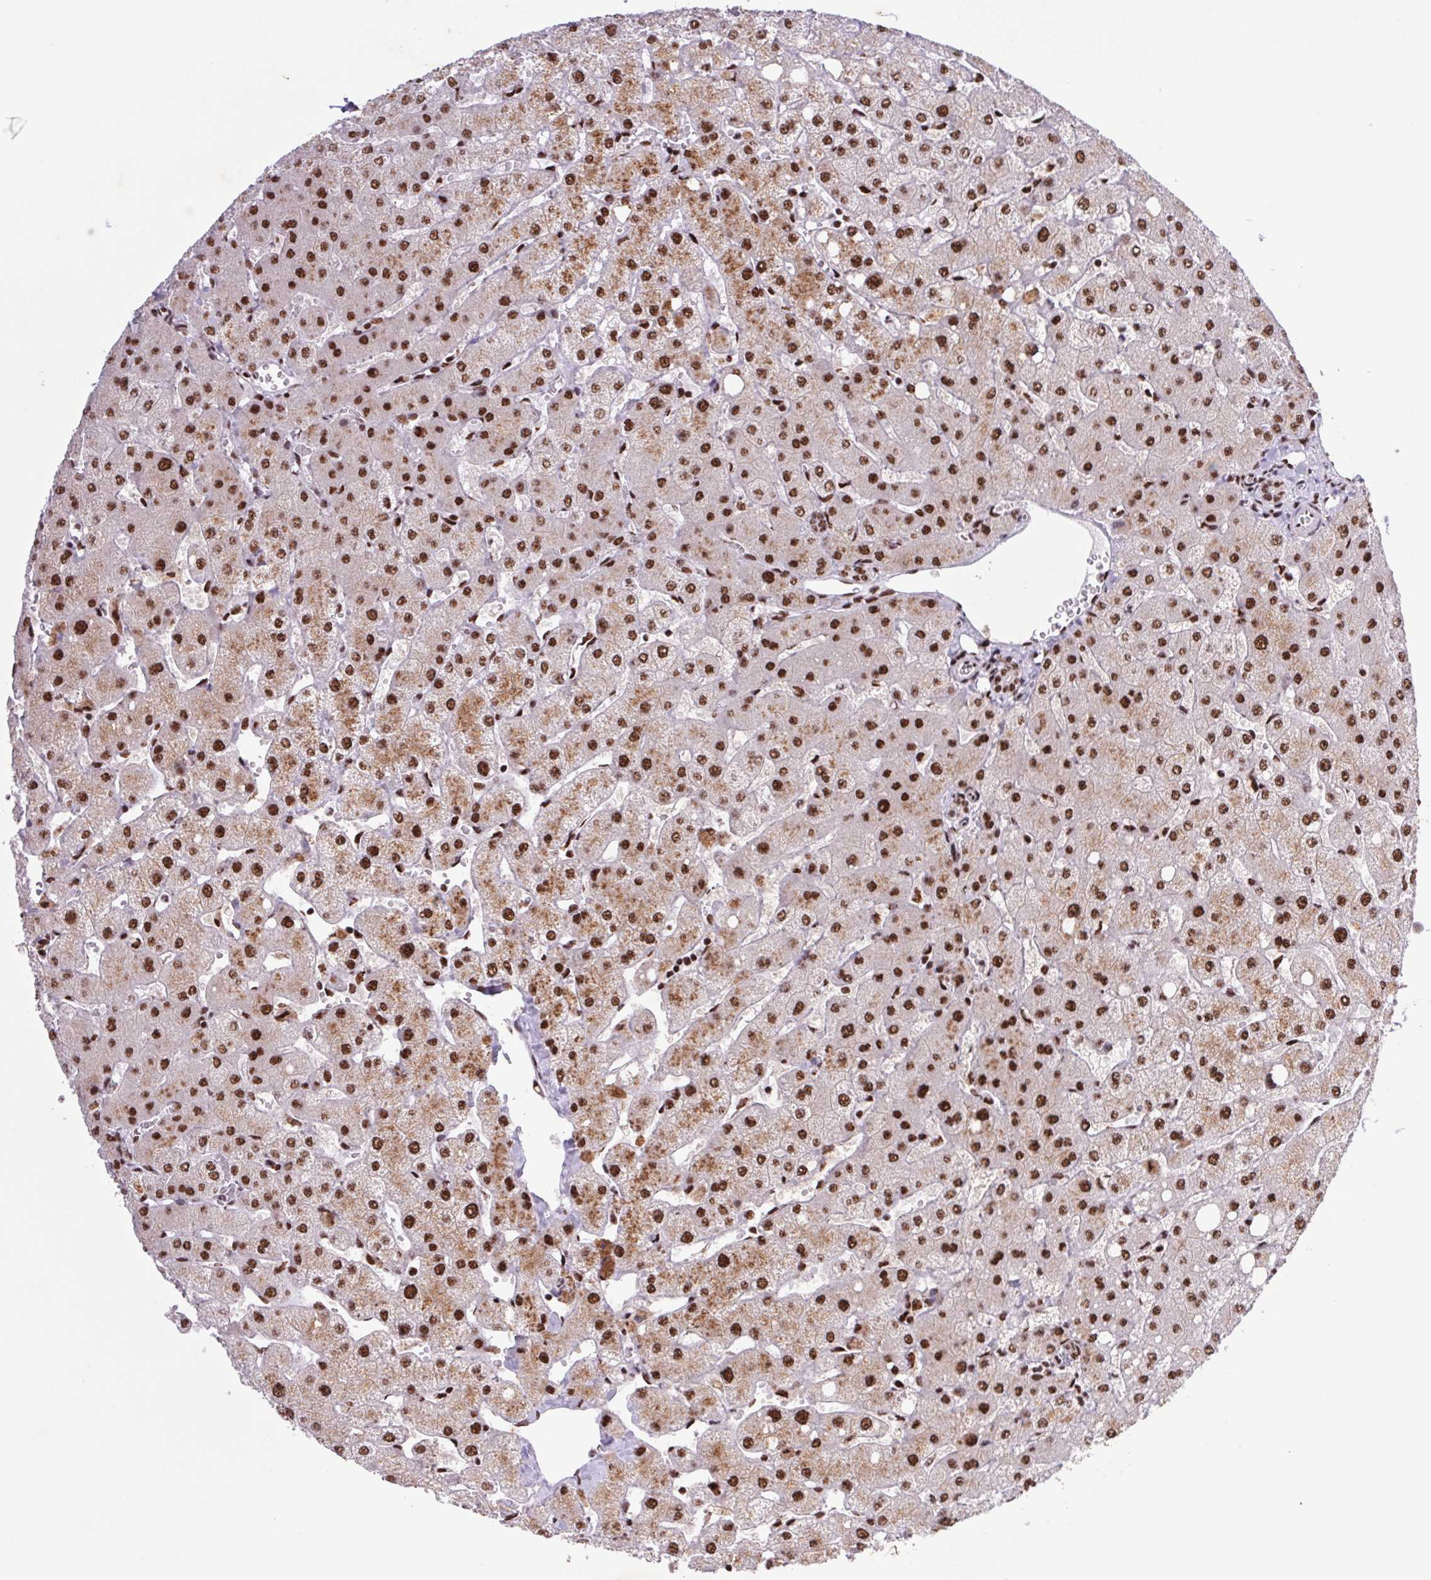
{"staining": {"intensity": "moderate", "quantity": ">75%", "location": "nuclear"}, "tissue": "liver", "cell_type": "Cholangiocytes", "image_type": "normal", "snomed": [{"axis": "morphology", "description": "Normal tissue, NOS"}, {"axis": "topography", "description": "Liver"}], "caption": "Immunohistochemistry (DAB) staining of unremarkable human liver demonstrates moderate nuclear protein staining in approximately >75% of cholangiocytes.", "gene": "LDLRAD4", "patient": {"sex": "female", "age": 54}}